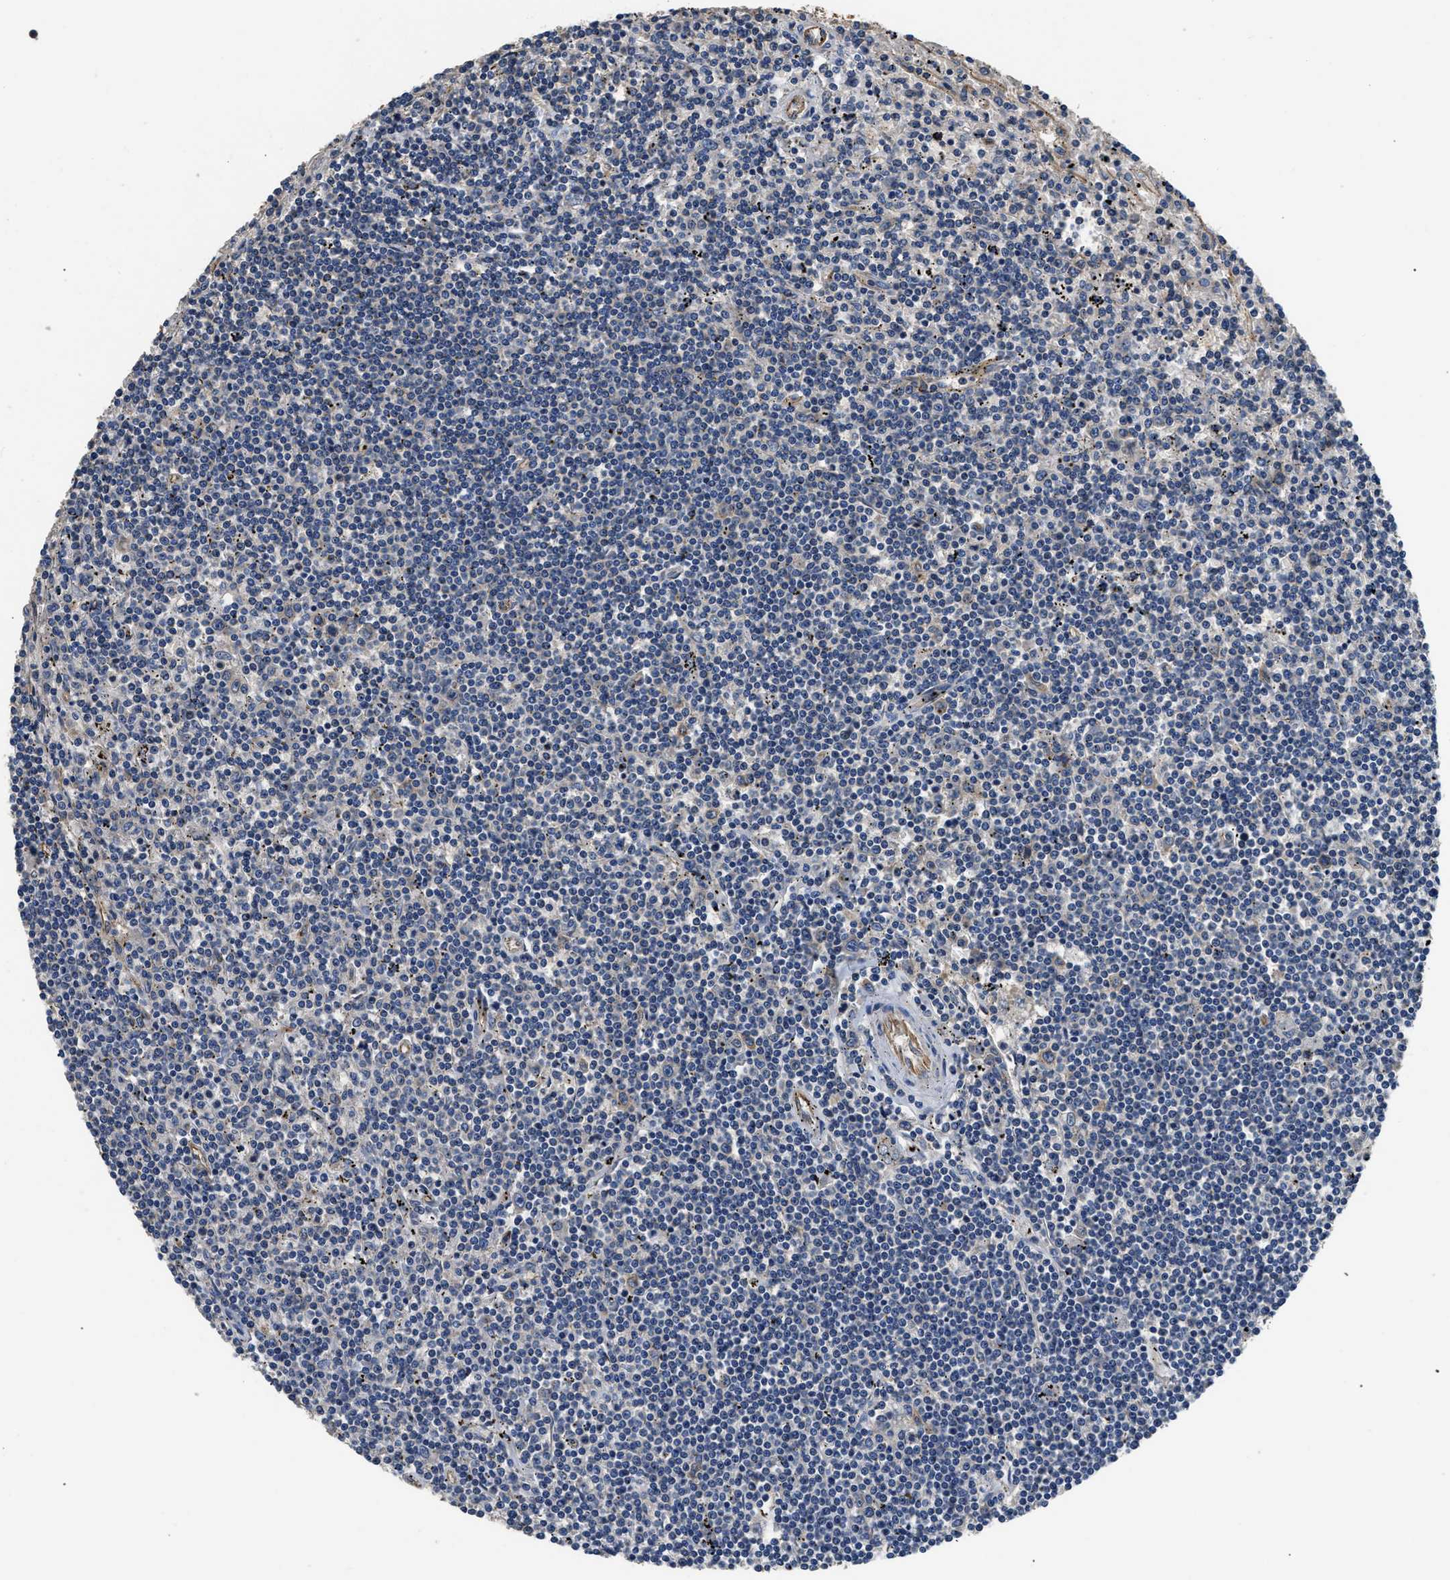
{"staining": {"intensity": "negative", "quantity": "none", "location": "none"}, "tissue": "lymphoma", "cell_type": "Tumor cells", "image_type": "cancer", "snomed": [{"axis": "morphology", "description": "Malignant lymphoma, non-Hodgkin's type, Low grade"}, {"axis": "topography", "description": "Spleen"}], "caption": "Immunohistochemistry micrograph of low-grade malignant lymphoma, non-Hodgkin's type stained for a protein (brown), which reveals no positivity in tumor cells.", "gene": "CSDE1", "patient": {"sex": "male", "age": 76}}